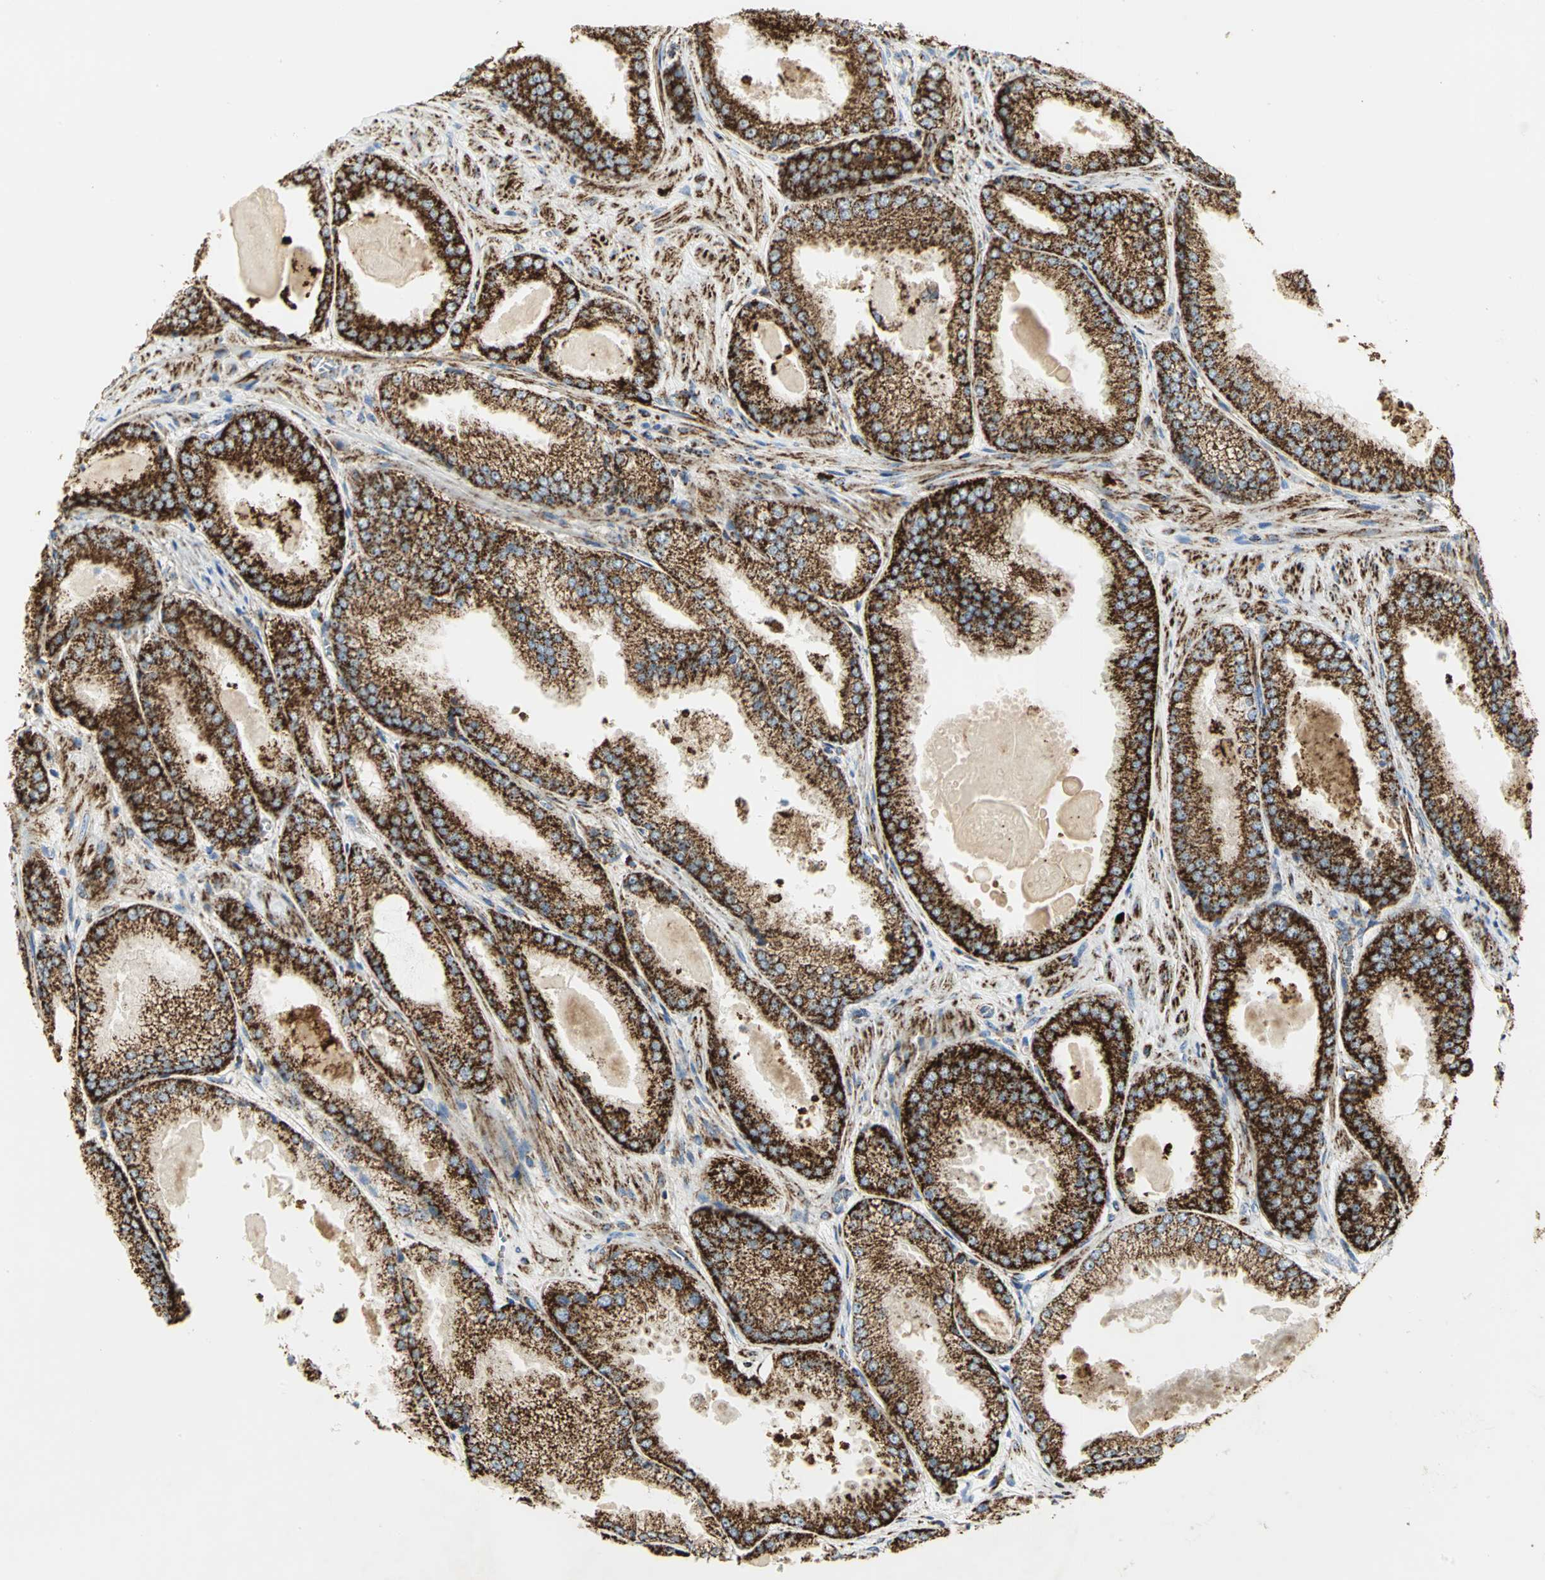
{"staining": {"intensity": "strong", "quantity": ">75%", "location": "cytoplasmic/membranous"}, "tissue": "prostate cancer", "cell_type": "Tumor cells", "image_type": "cancer", "snomed": [{"axis": "morphology", "description": "Adenocarcinoma, High grade"}, {"axis": "topography", "description": "Prostate"}], "caption": "Immunohistochemical staining of prostate adenocarcinoma (high-grade) exhibits strong cytoplasmic/membranous protein positivity in about >75% of tumor cells. (IHC, brightfield microscopy, high magnification).", "gene": "VDAC1", "patient": {"sex": "male", "age": 61}}